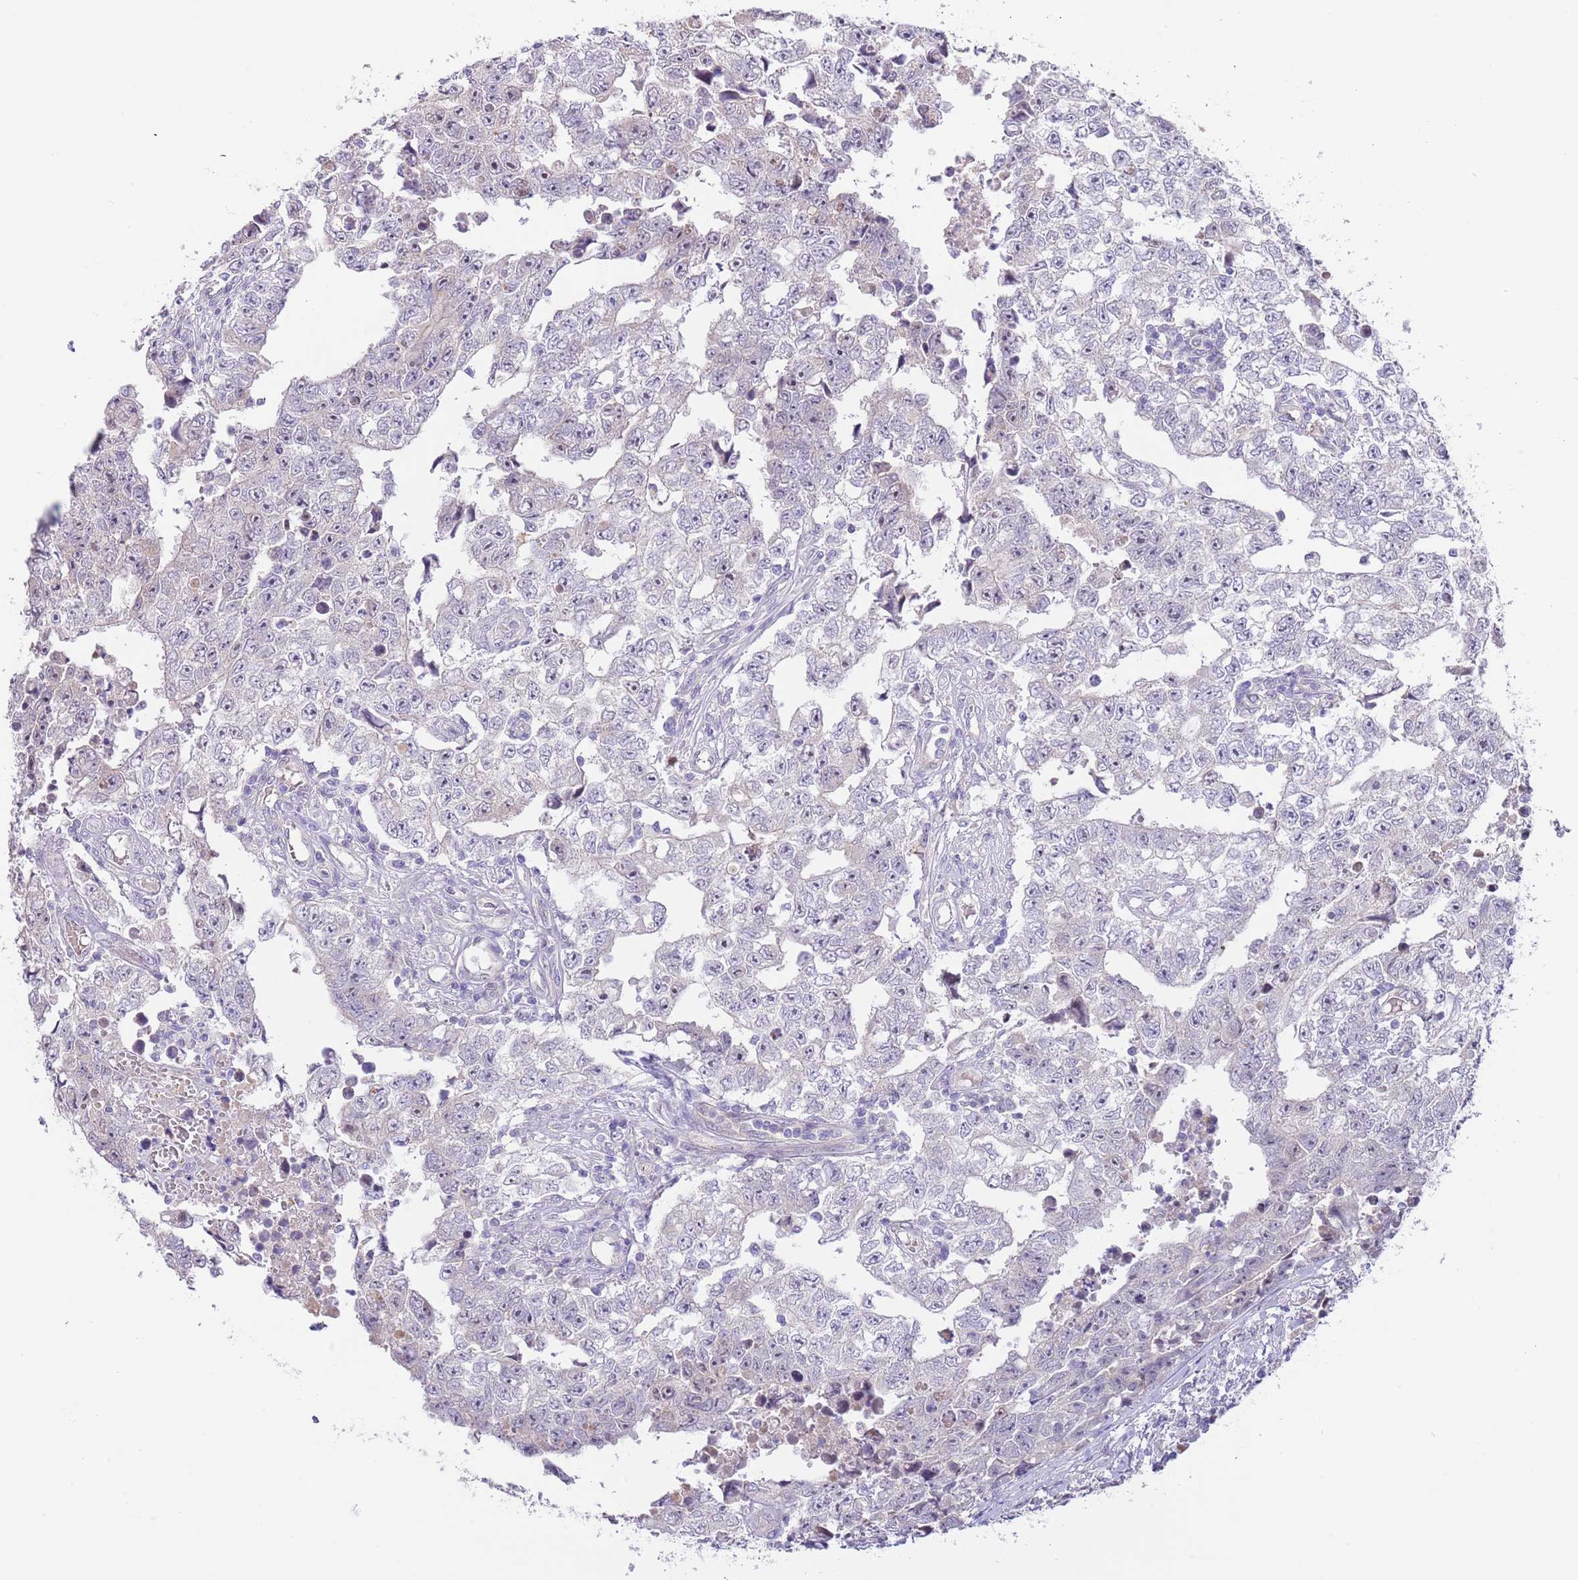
{"staining": {"intensity": "negative", "quantity": "none", "location": "none"}, "tissue": "testis cancer", "cell_type": "Tumor cells", "image_type": "cancer", "snomed": [{"axis": "morphology", "description": "Carcinoma, Embryonal, NOS"}, {"axis": "topography", "description": "Testis"}], "caption": "Immunohistochemistry of testis cancer reveals no positivity in tumor cells. Nuclei are stained in blue.", "gene": "AP1S2", "patient": {"sex": "male", "age": 25}}